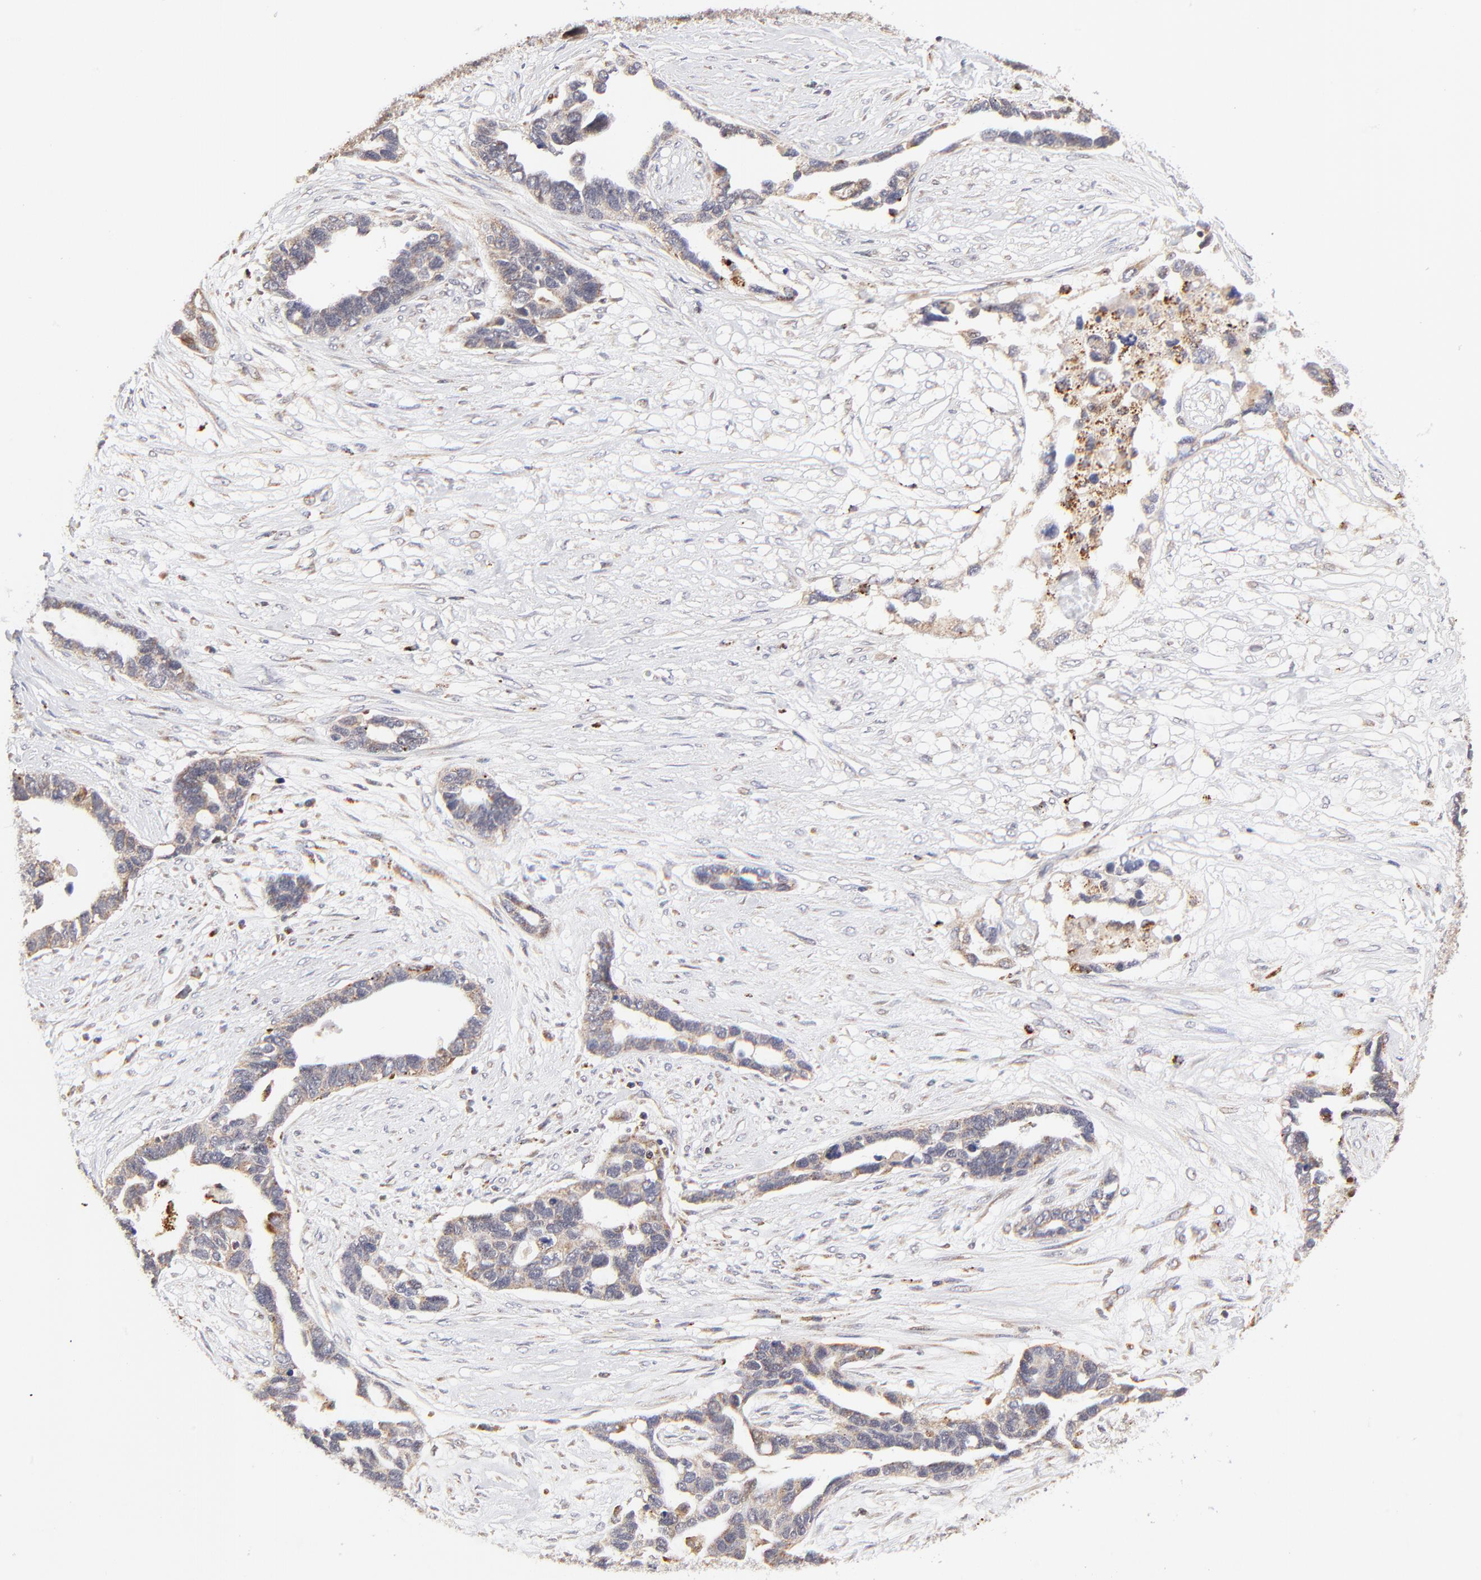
{"staining": {"intensity": "weak", "quantity": "<25%", "location": "cytoplasmic/membranous"}, "tissue": "ovarian cancer", "cell_type": "Tumor cells", "image_type": "cancer", "snomed": [{"axis": "morphology", "description": "Cystadenocarcinoma, serous, NOS"}, {"axis": "topography", "description": "Ovary"}], "caption": "Human ovarian serous cystadenocarcinoma stained for a protein using immunohistochemistry (IHC) displays no expression in tumor cells.", "gene": "MAP2K7", "patient": {"sex": "female", "age": 54}}